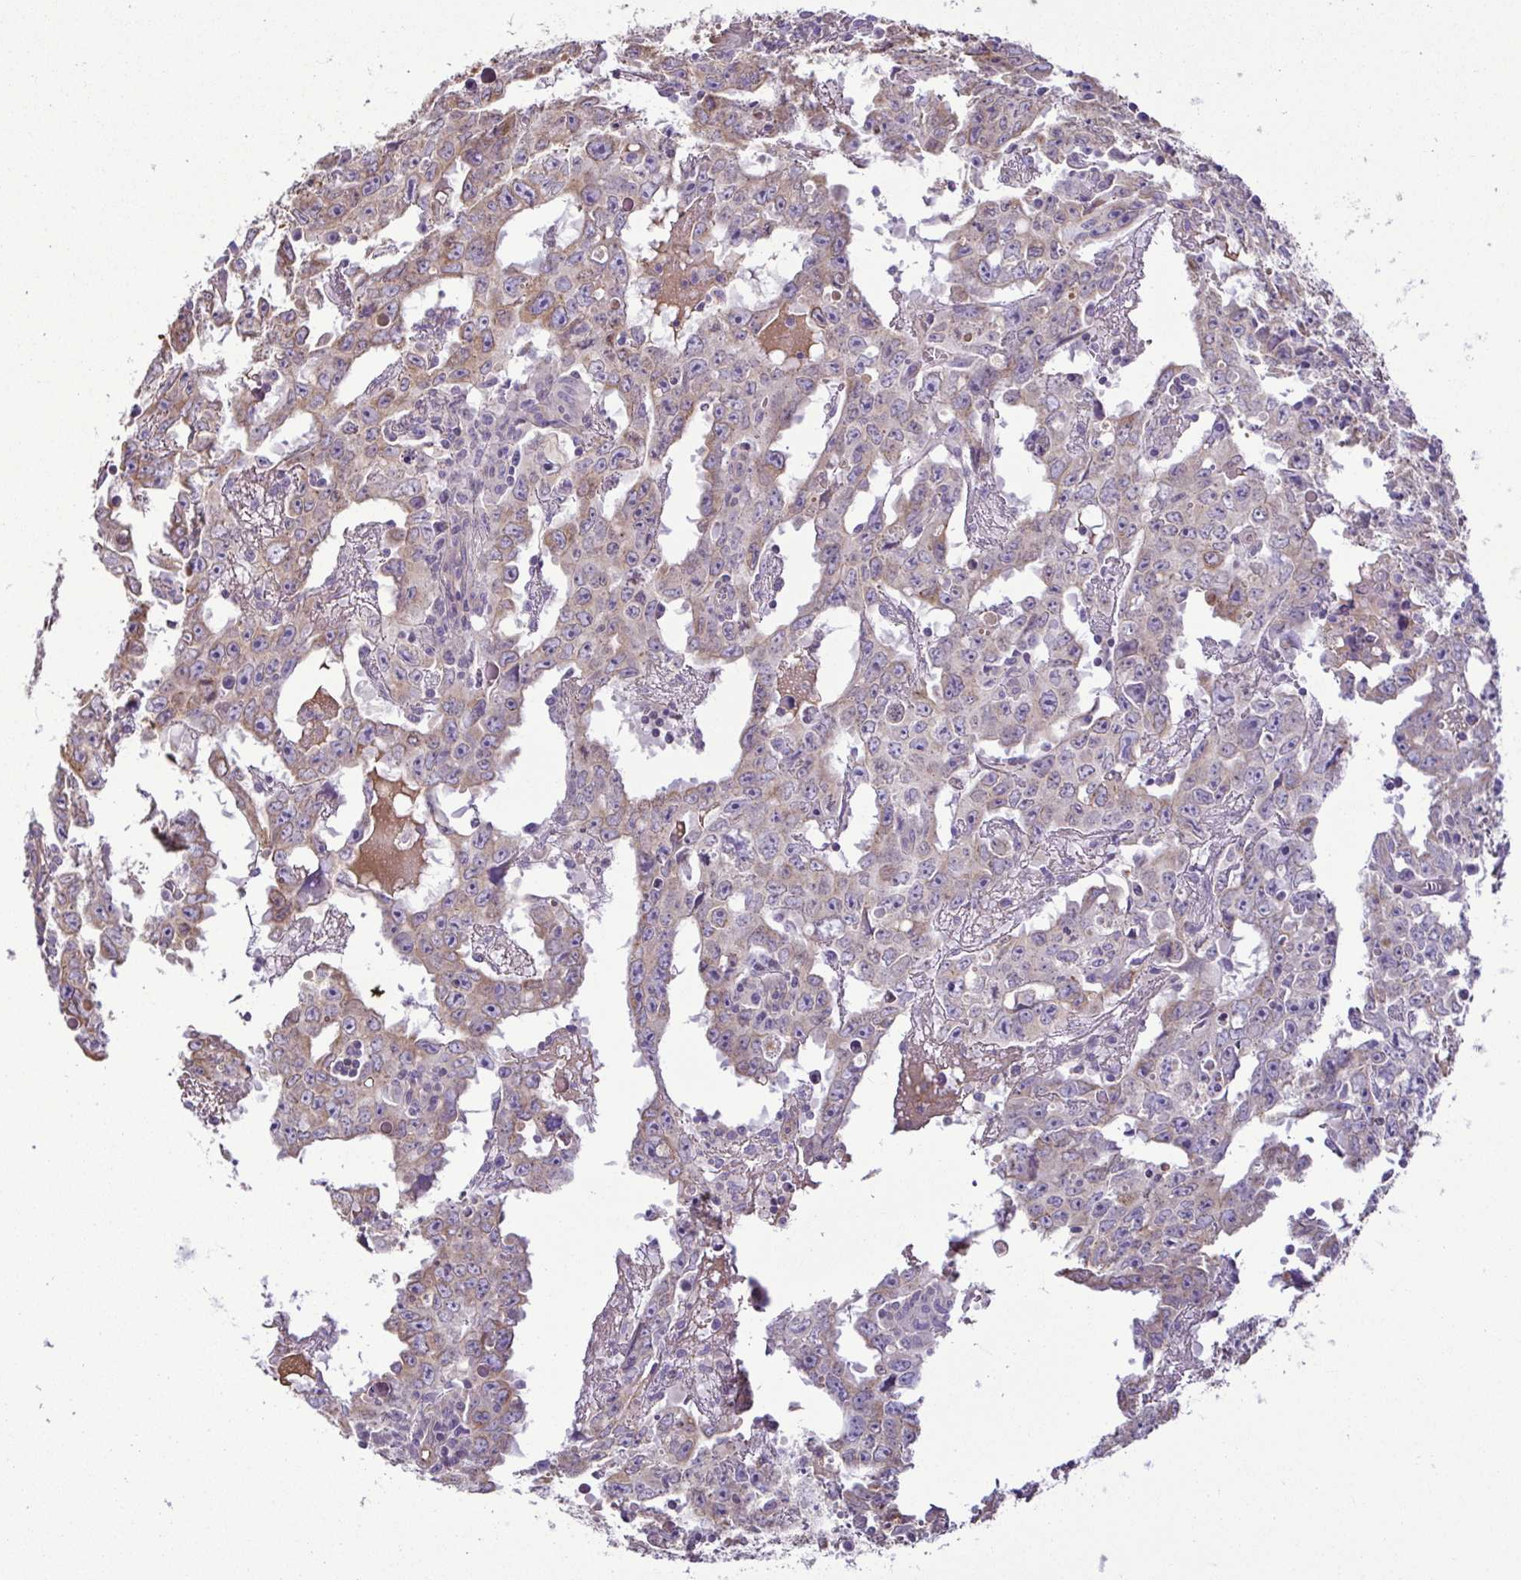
{"staining": {"intensity": "weak", "quantity": "25%-75%", "location": "cytoplasmic/membranous"}, "tissue": "testis cancer", "cell_type": "Tumor cells", "image_type": "cancer", "snomed": [{"axis": "morphology", "description": "Carcinoma, Embryonal, NOS"}, {"axis": "topography", "description": "Testis"}], "caption": "Embryonal carcinoma (testis) stained for a protein (brown) shows weak cytoplasmic/membranous positive expression in about 25%-75% of tumor cells.", "gene": "MYL10", "patient": {"sex": "male", "age": 22}}